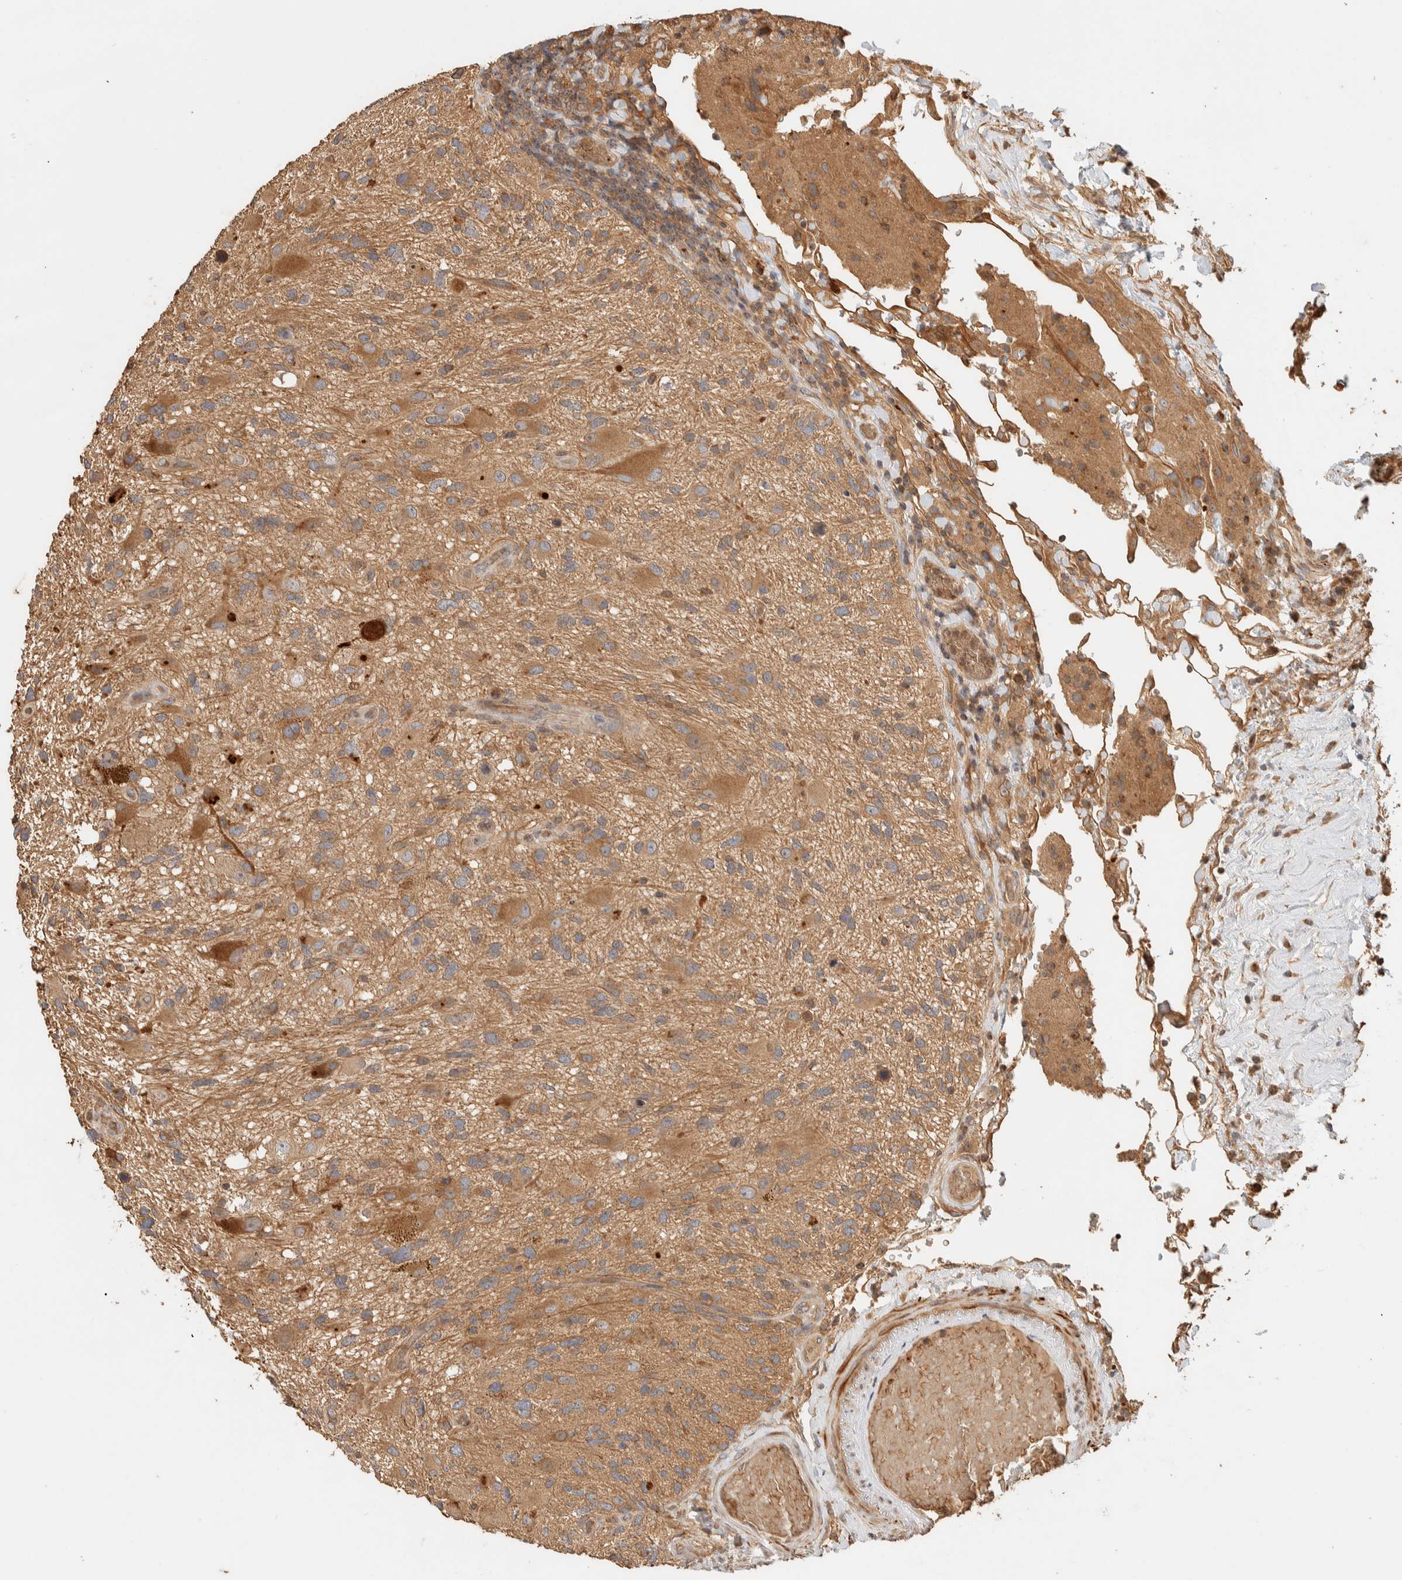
{"staining": {"intensity": "moderate", "quantity": ">75%", "location": "cytoplasmic/membranous"}, "tissue": "glioma", "cell_type": "Tumor cells", "image_type": "cancer", "snomed": [{"axis": "morphology", "description": "Glioma, malignant, High grade"}, {"axis": "topography", "description": "Brain"}], "caption": "Immunohistochemistry (DAB) staining of glioma demonstrates moderate cytoplasmic/membranous protein positivity in about >75% of tumor cells. (brown staining indicates protein expression, while blue staining denotes nuclei).", "gene": "TTI2", "patient": {"sex": "male", "age": 33}}